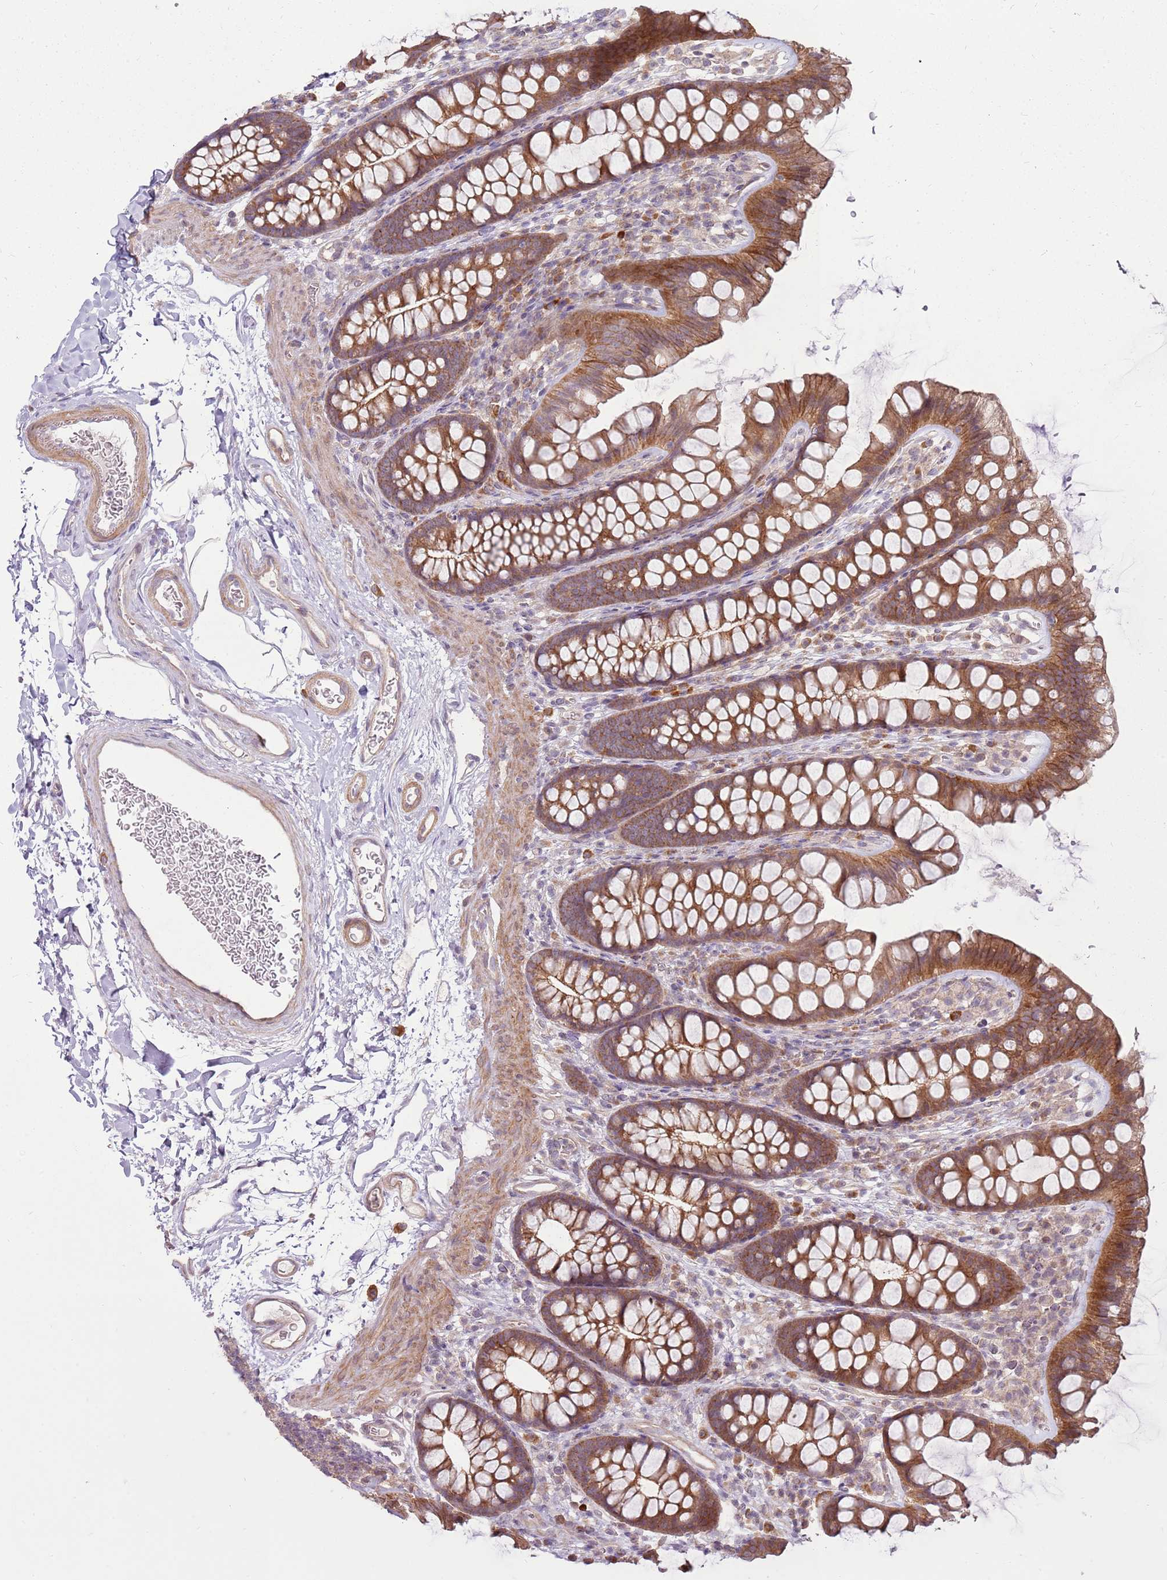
{"staining": {"intensity": "moderate", "quantity": ">75%", "location": "cytoplasmic/membranous"}, "tissue": "colon", "cell_type": "Endothelial cells", "image_type": "normal", "snomed": [{"axis": "morphology", "description": "Normal tissue, NOS"}, {"axis": "topography", "description": "Colon"}], "caption": "This is a photomicrograph of immunohistochemistry (IHC) staining of benign colon, which shows moderate staining in the cytoplasmic/membranous of endothelial cells.", "gene": "SPATA31D1", "patient": {"sex": "female", "age": 62}}